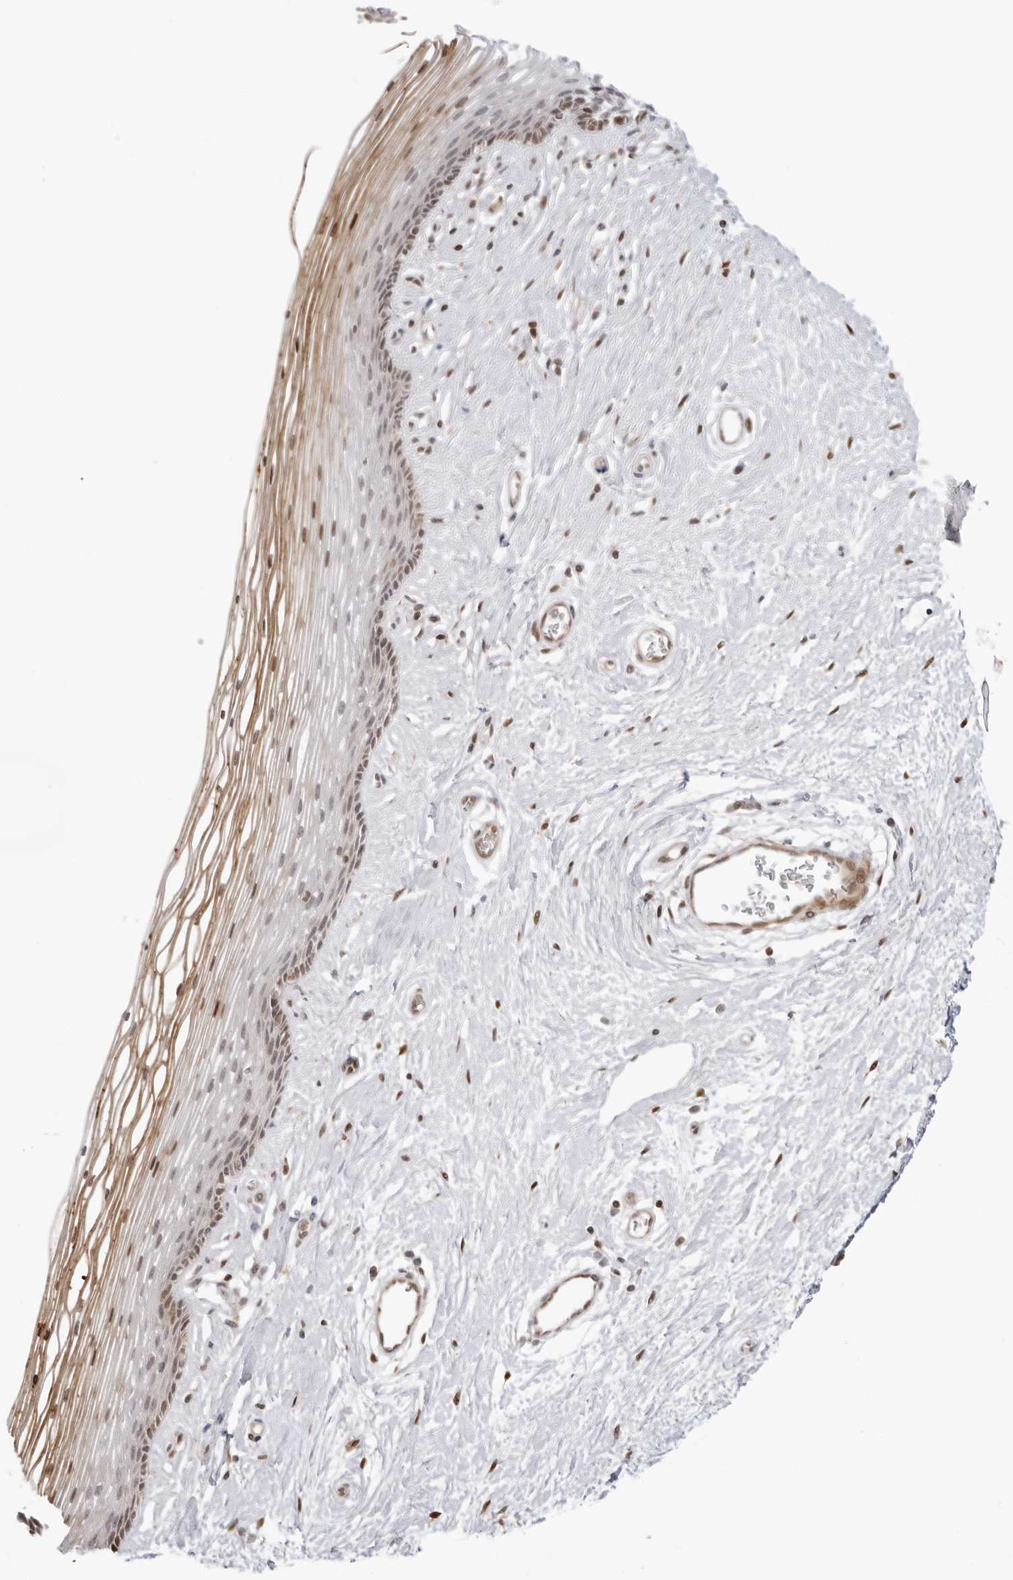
{"staining": {"intensity": "moderate", "quantity": "25%-75%", "location": "cytoplasmic/membranous,nuclear"}, "tissue": "vagina", "cell_type": "Squamous epithelial cells", "image_type": "normal", "snomed": [{"axis": "morphology", "description": "Normal tissue, NOS"}, {"axis": "topography", "description": "Vagina"}], "caption": "Approximately 25%-75% of squamous epithelial cells in normal vagina show moderate cytoplasmic/membranous,nuclear protein staining as visualized by brown immunohistochemical staining.", "gene": "RNF146", "patient": {"sex": "female", "age": 46}}